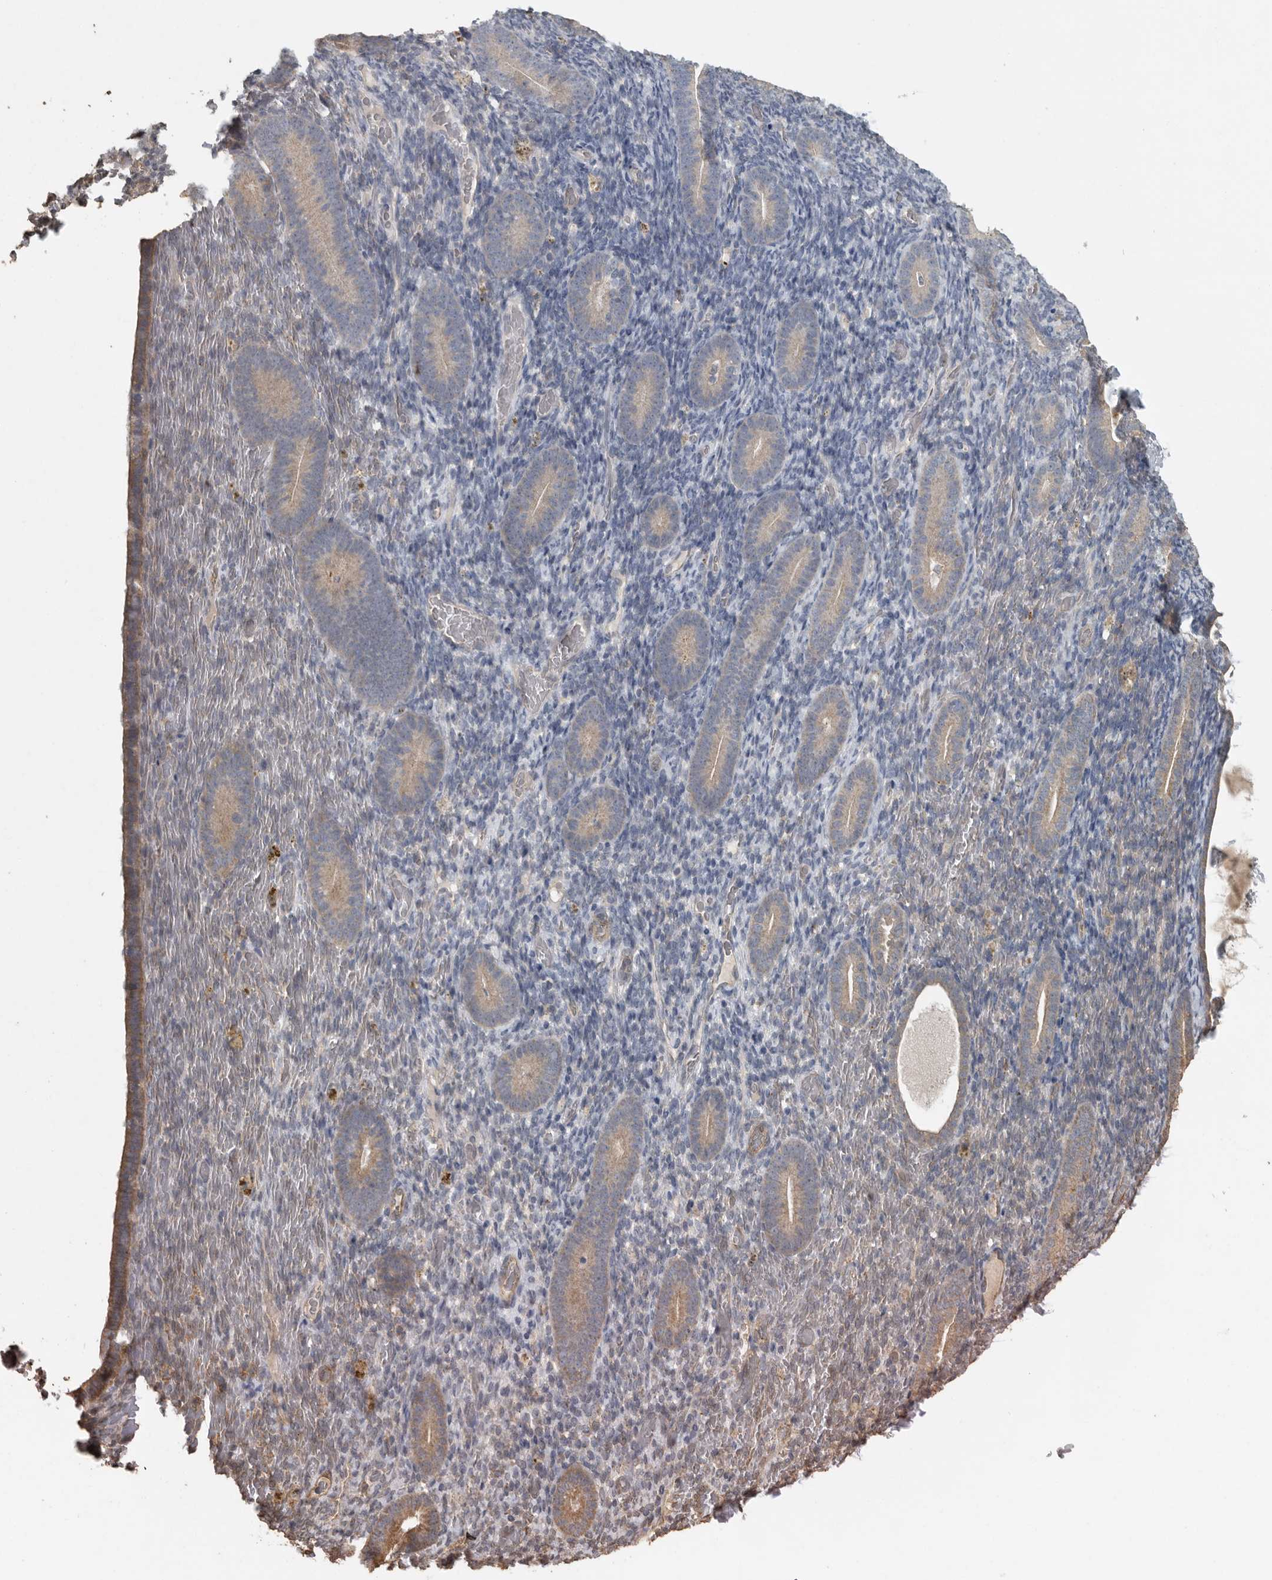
{"staining": {"intensity": "negative", "quantity": "none", "location": "none"}, "tissue": "endometrium", "cell_type": "Cells in endometrial stroma", "image_type": "normal", "snomed": [{"axis": "morphology", "description": "Normal tissue, NOS"}, {"axis": "topography", "description": "Endometrium"}], "caption": "The image exhibits no staining of cells in endometrial stroma in unremarkable endometrium.", "gene": "AFAP1", "patient": {"sex": "female", "age": 51}}